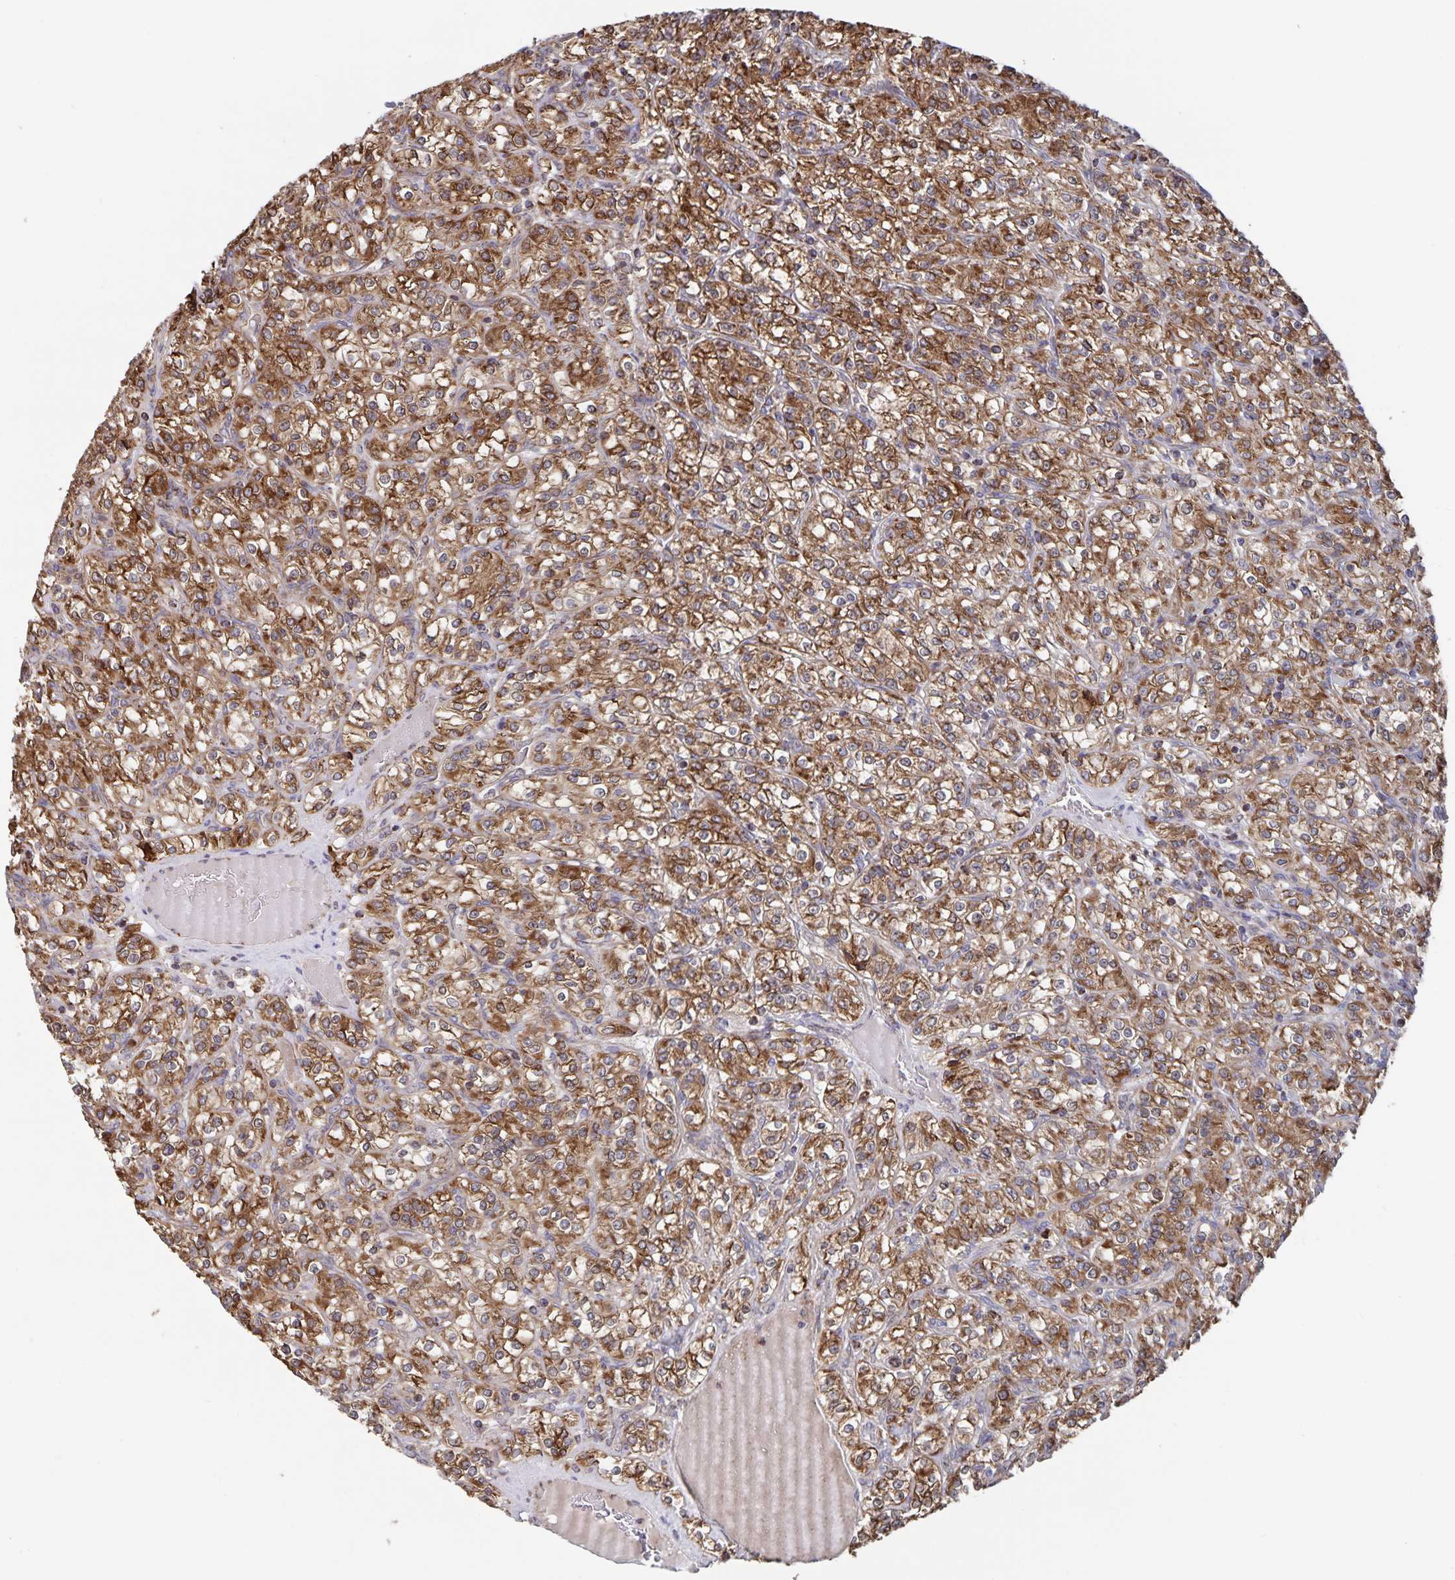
{"staining": {"intensity": "strong", "quantity": ">75%", "location": "cytoplasmic/membranous"}, "tissue": "renal cancer", "cell_type": "Tumor cells", "image_type": "cancer", "snomed": [{"axis": "morphology", "description": "Adenocarcinoma, NOS"}, {"axis": "topography", "description": "Kidney"}], "caption": "A brown stain highlights strong cytoplasmic/membranous expression of a protein in renal cancer tumor cells. (IHC, brightfield microscopy, high magnification).", "gene": "ACACA", "patient": {"sex": "male", "age": 77}}